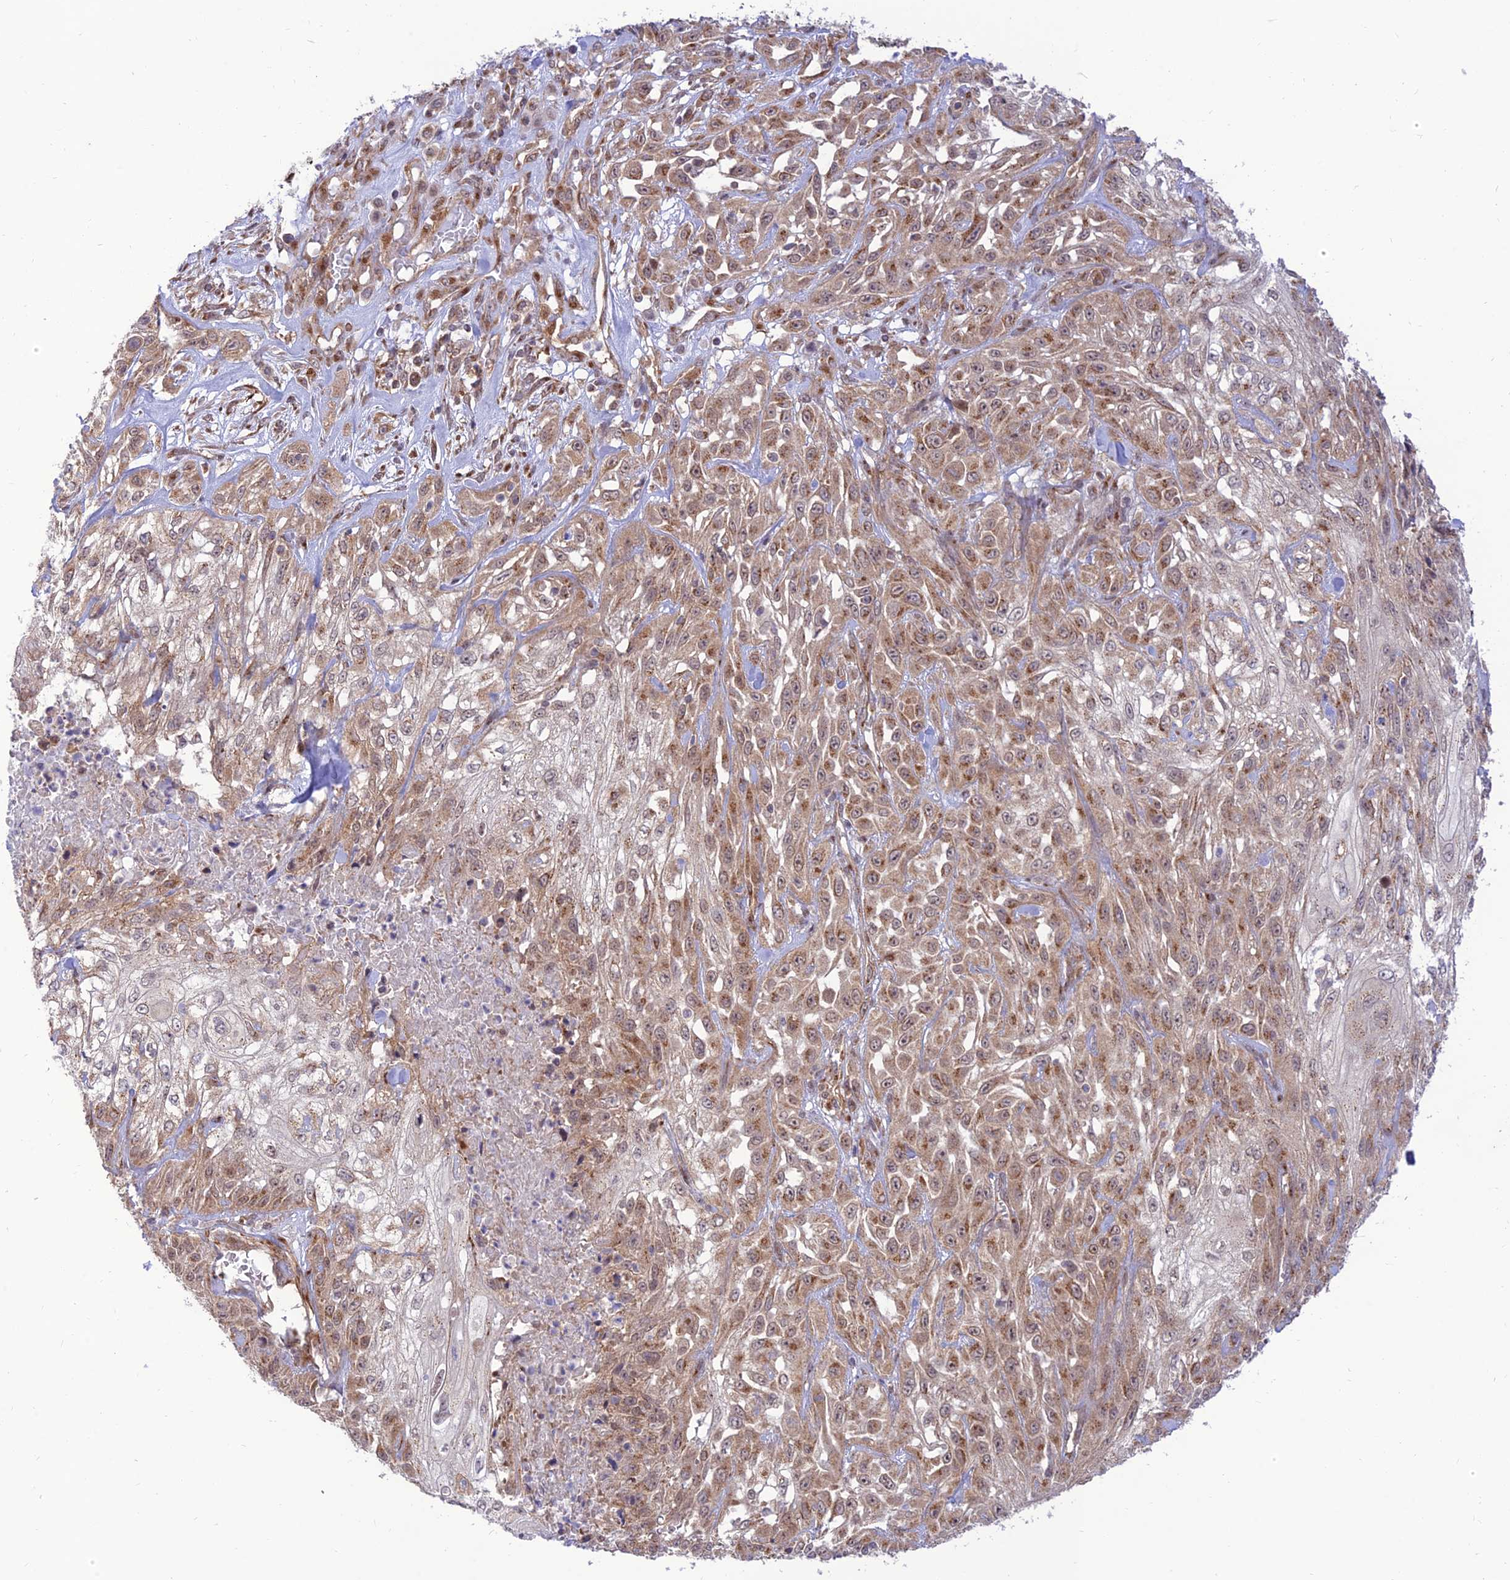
{"staining": {"intensity": "moderate", "quantity": "<25%", "location": "cytoplasmic/membranous"}, "tissue": "skin cancer", "cell_type": "Tumor cells", "image_type": "cancer", "snomed": [{"axis": "morphology", "description": "Squamous cell carcinoma, NOS"}, {"axis": "morphology", "description": "Squamous cell carcinoma, metastatic, NOS"}, {"axis": "topography", "description": "Skin"}, {"axis": "topography", "description": "Lymph node"}], "caption": "A high-resolution micrograph shows immunohistochemistry staining of skin cancer (metastatic squamous cell carcinoma), which demonstrates moderate cytoplasmic/membranous positivity in about <25% of tumor cells.", "gene": "GOLGA3", "patient": {"sex": "male", "age": 75}}